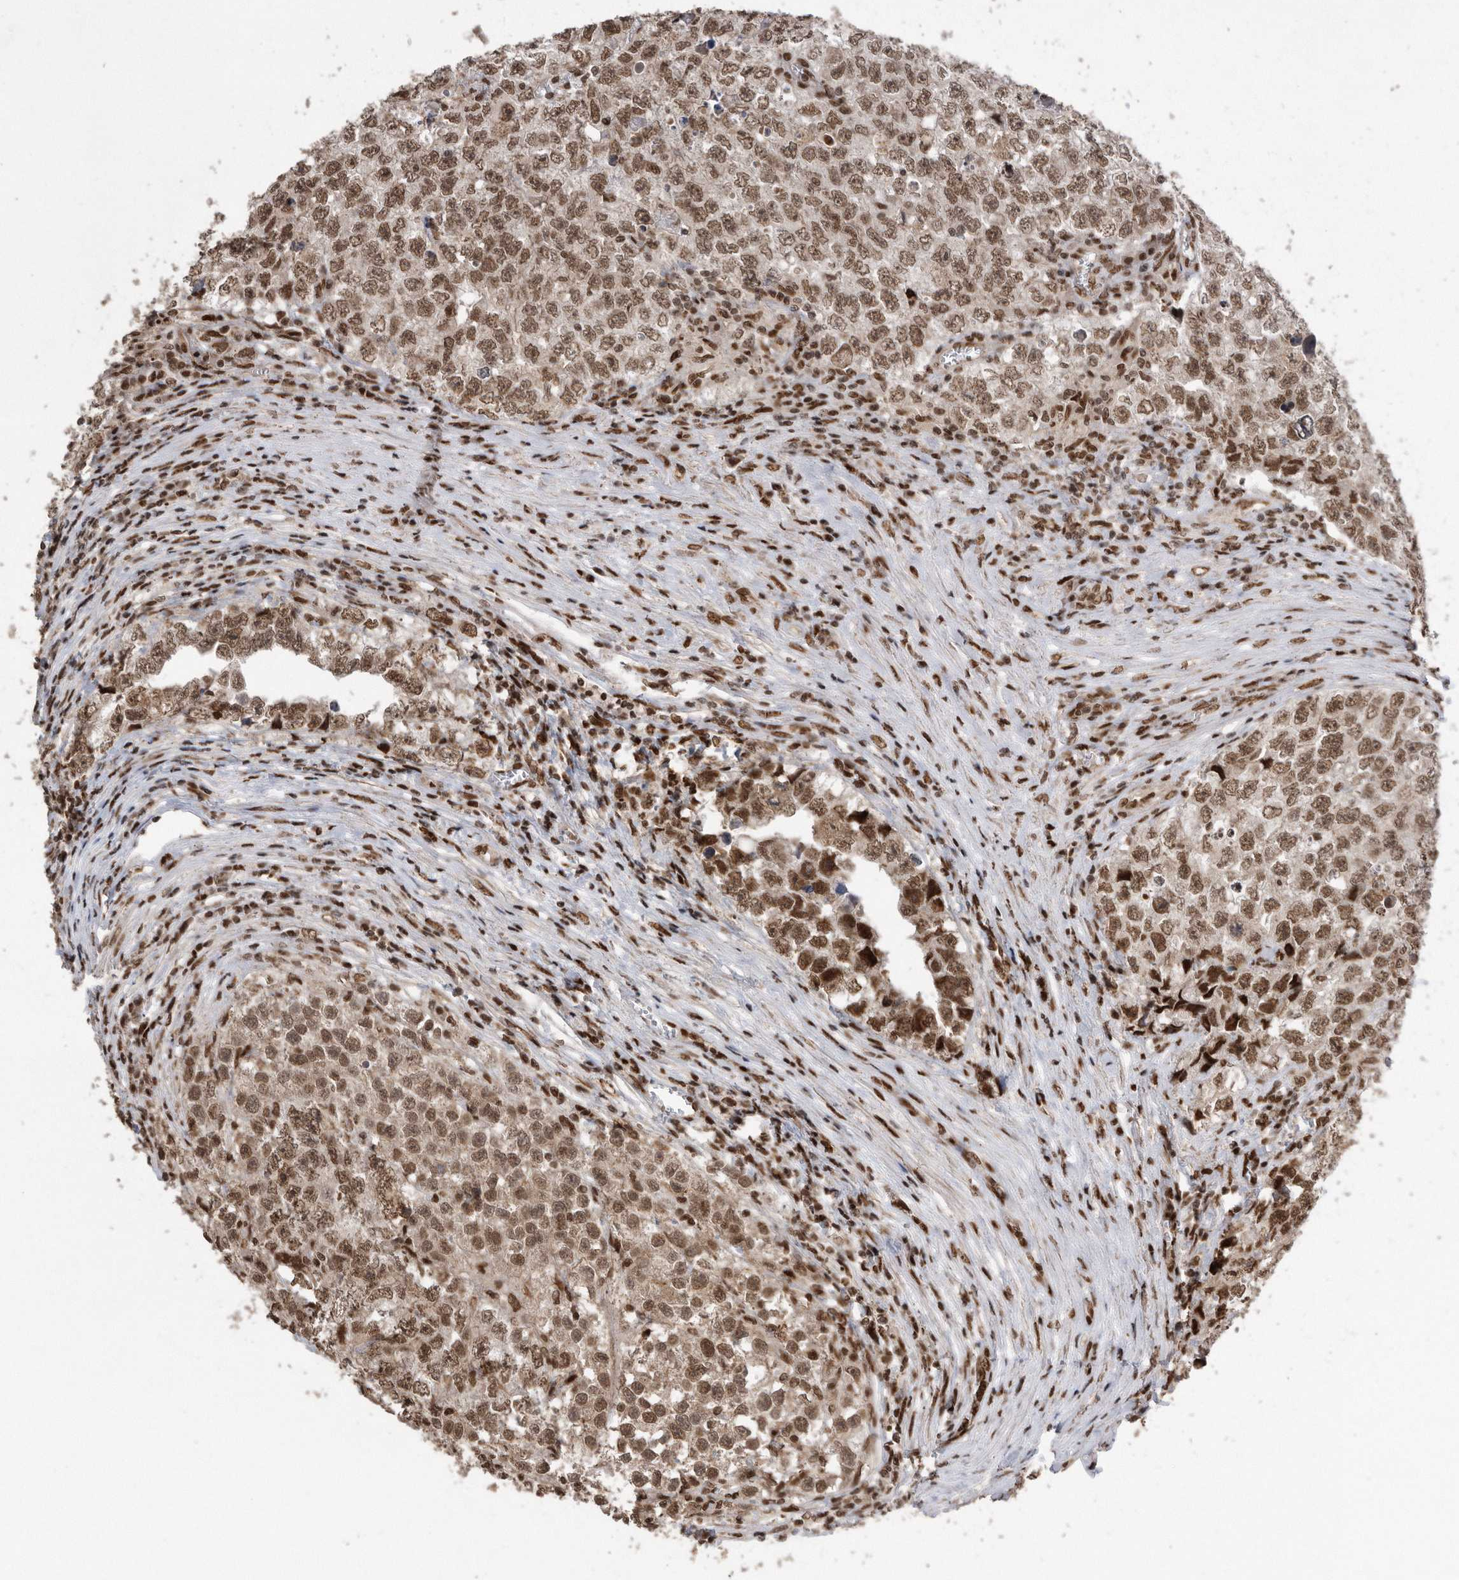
{"staining": {"intensity": "moderate", "quantity": ">75%", "location": "nuclear"}, "tissue": "testis cancer", "cell_type": "Tumor cells", "image_type": "cancer", "snomed": [{"axis": "morphology", "description": "Seminoma, NOS"}, {"axis": "morphology", "description": "Carcinoma, Embryonal, NOS"}, {"axis": "topography", "description": "Testis"}], "caption": "A micrograph showing moderate nuclear expression in approximately >75% of tumor cells in testis seminoma, as visualized by brown immunohistochemical staining.", "gene": "TDRD3", "patient": {"sex": "male", "age": 43}}